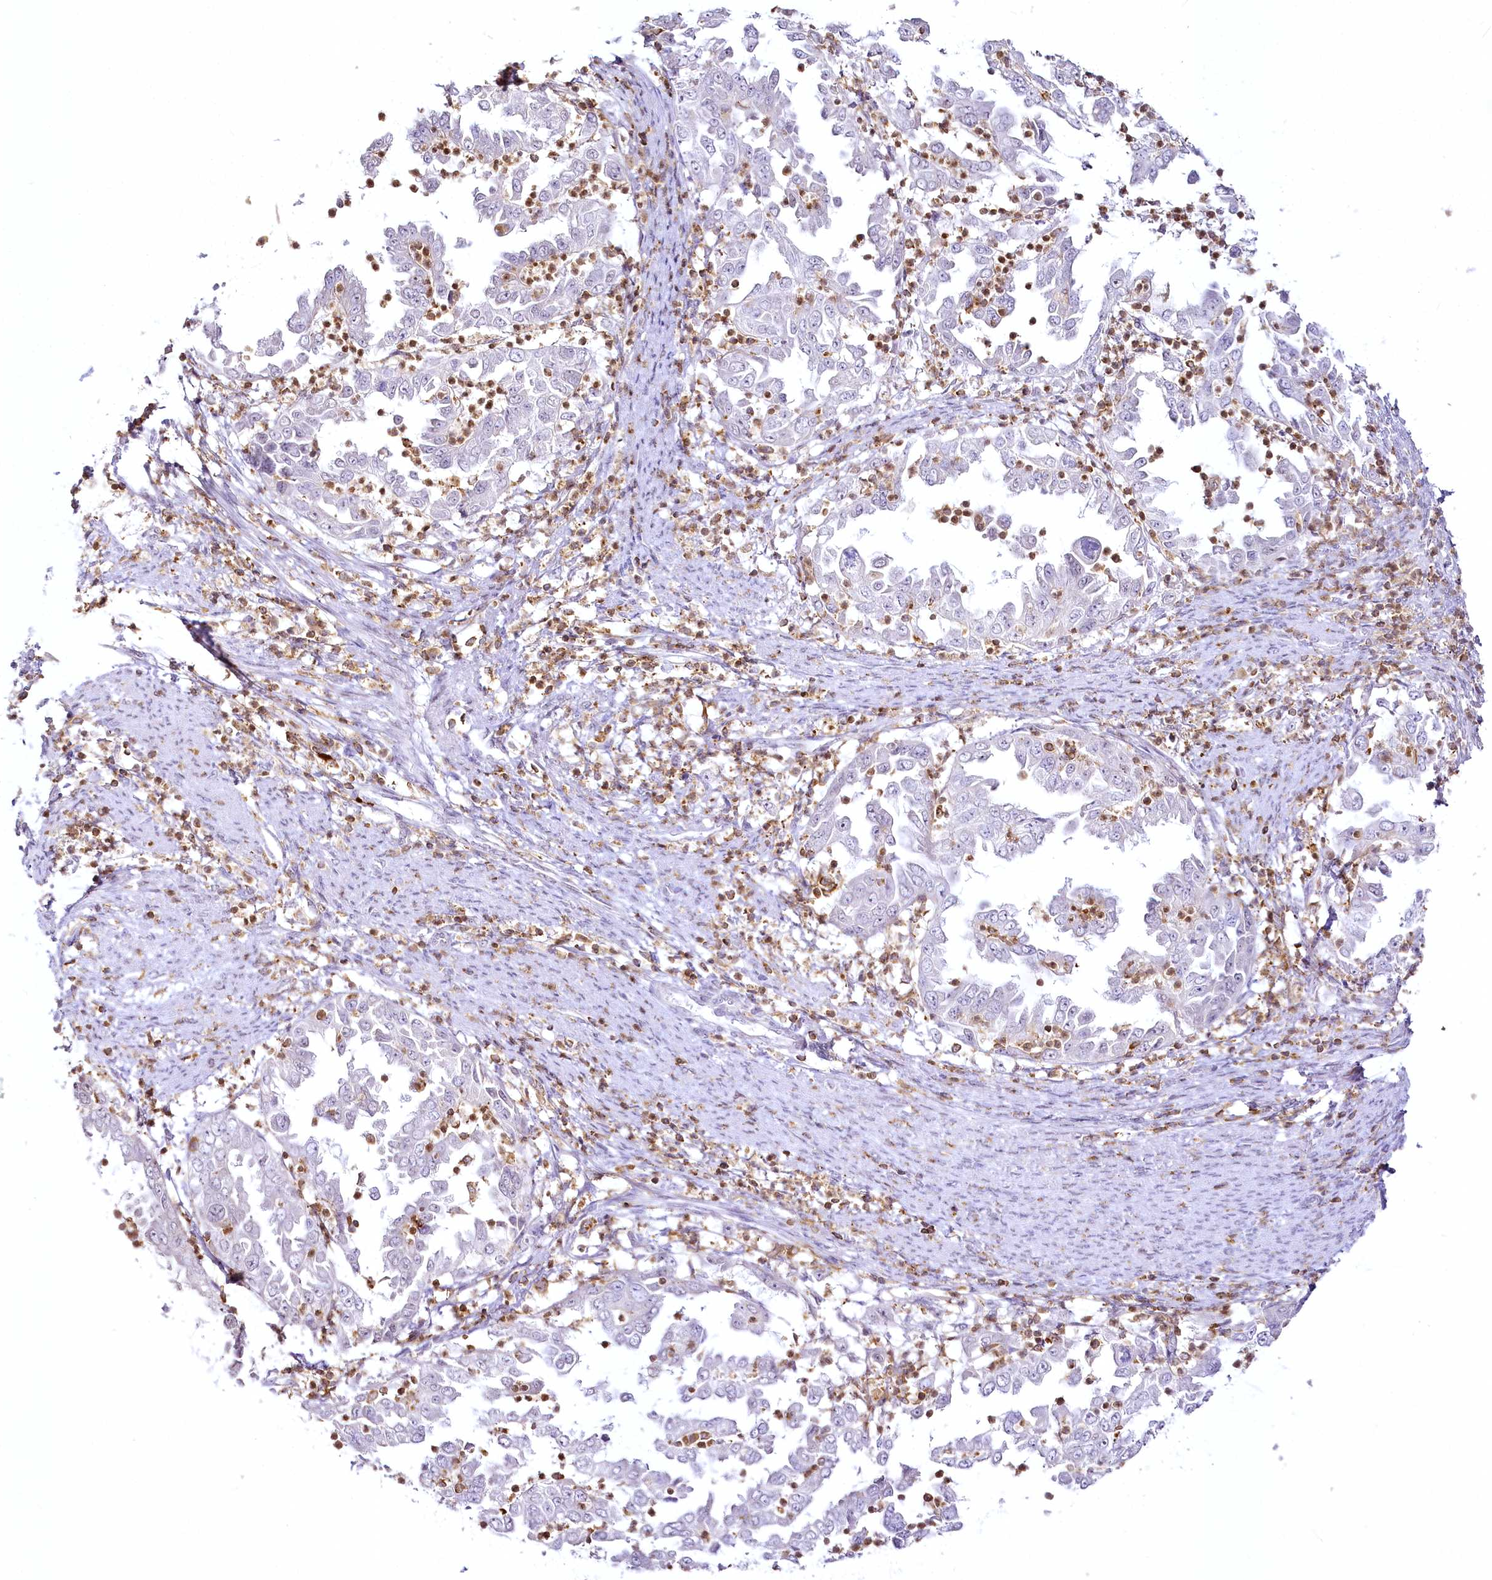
{"staining": {"intensity": "negative", "quantity": "none", "location": "none"}, "tissue": "endometrial cancer", "cell_type": "Tumor cells", "image_type": "cancer", "snomed": [{"axis": "morphology", "description": "Adenocarcinoma, NOS"}, {"axis": "topography", "description": "Endometrium"}], "caption": "A photomicrograph of endometrial adenocarcinoma stained for a protein exhibits no brown staining in tumor cells.", "gene": "DOCK2", "patient": {"sex": "female", "age": 85}}